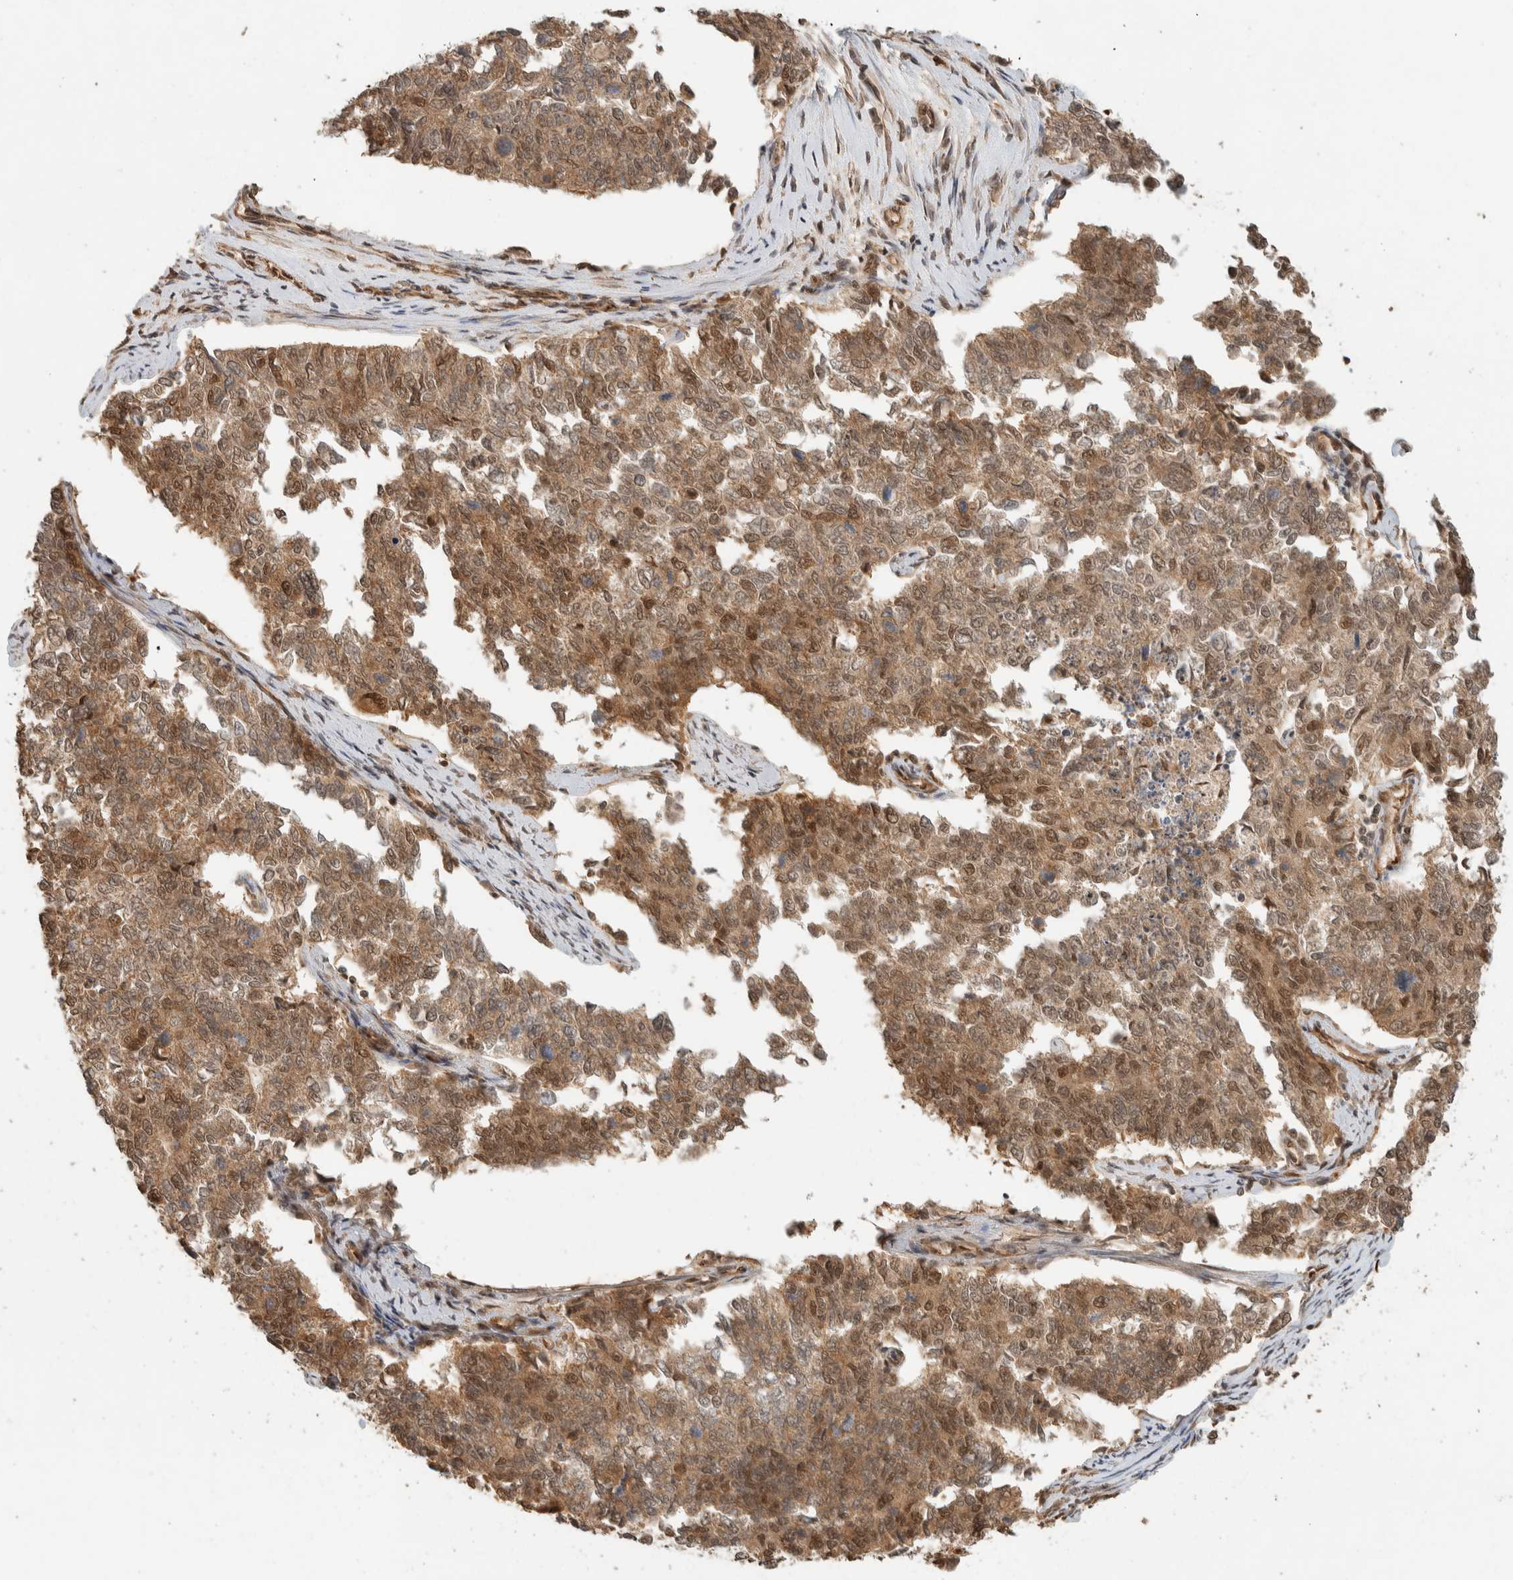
{"staining": {"intensity": "moderate", "quantity": ">75%", "location": "cytoplasmic/membranous,nuclear"}, "tissue": "cervical cancer", "cell_type": "Tumor cells", "image_type": "cancer", "snomed": [{"axis": "morphology", "description": "Squamous cell carcinoma, NOS"}, {"axis": "topography", "description": "Cervix"}], "caption": "Protein staining of cervical cancer (squamous cell carcinoma) tissue exhibits moderate cytoplasmic/membranous and nuclear positivity in about >75% of tumor cells.", "gene": "ZBTB2", "patient": {"sex": "female", "age": 63}}